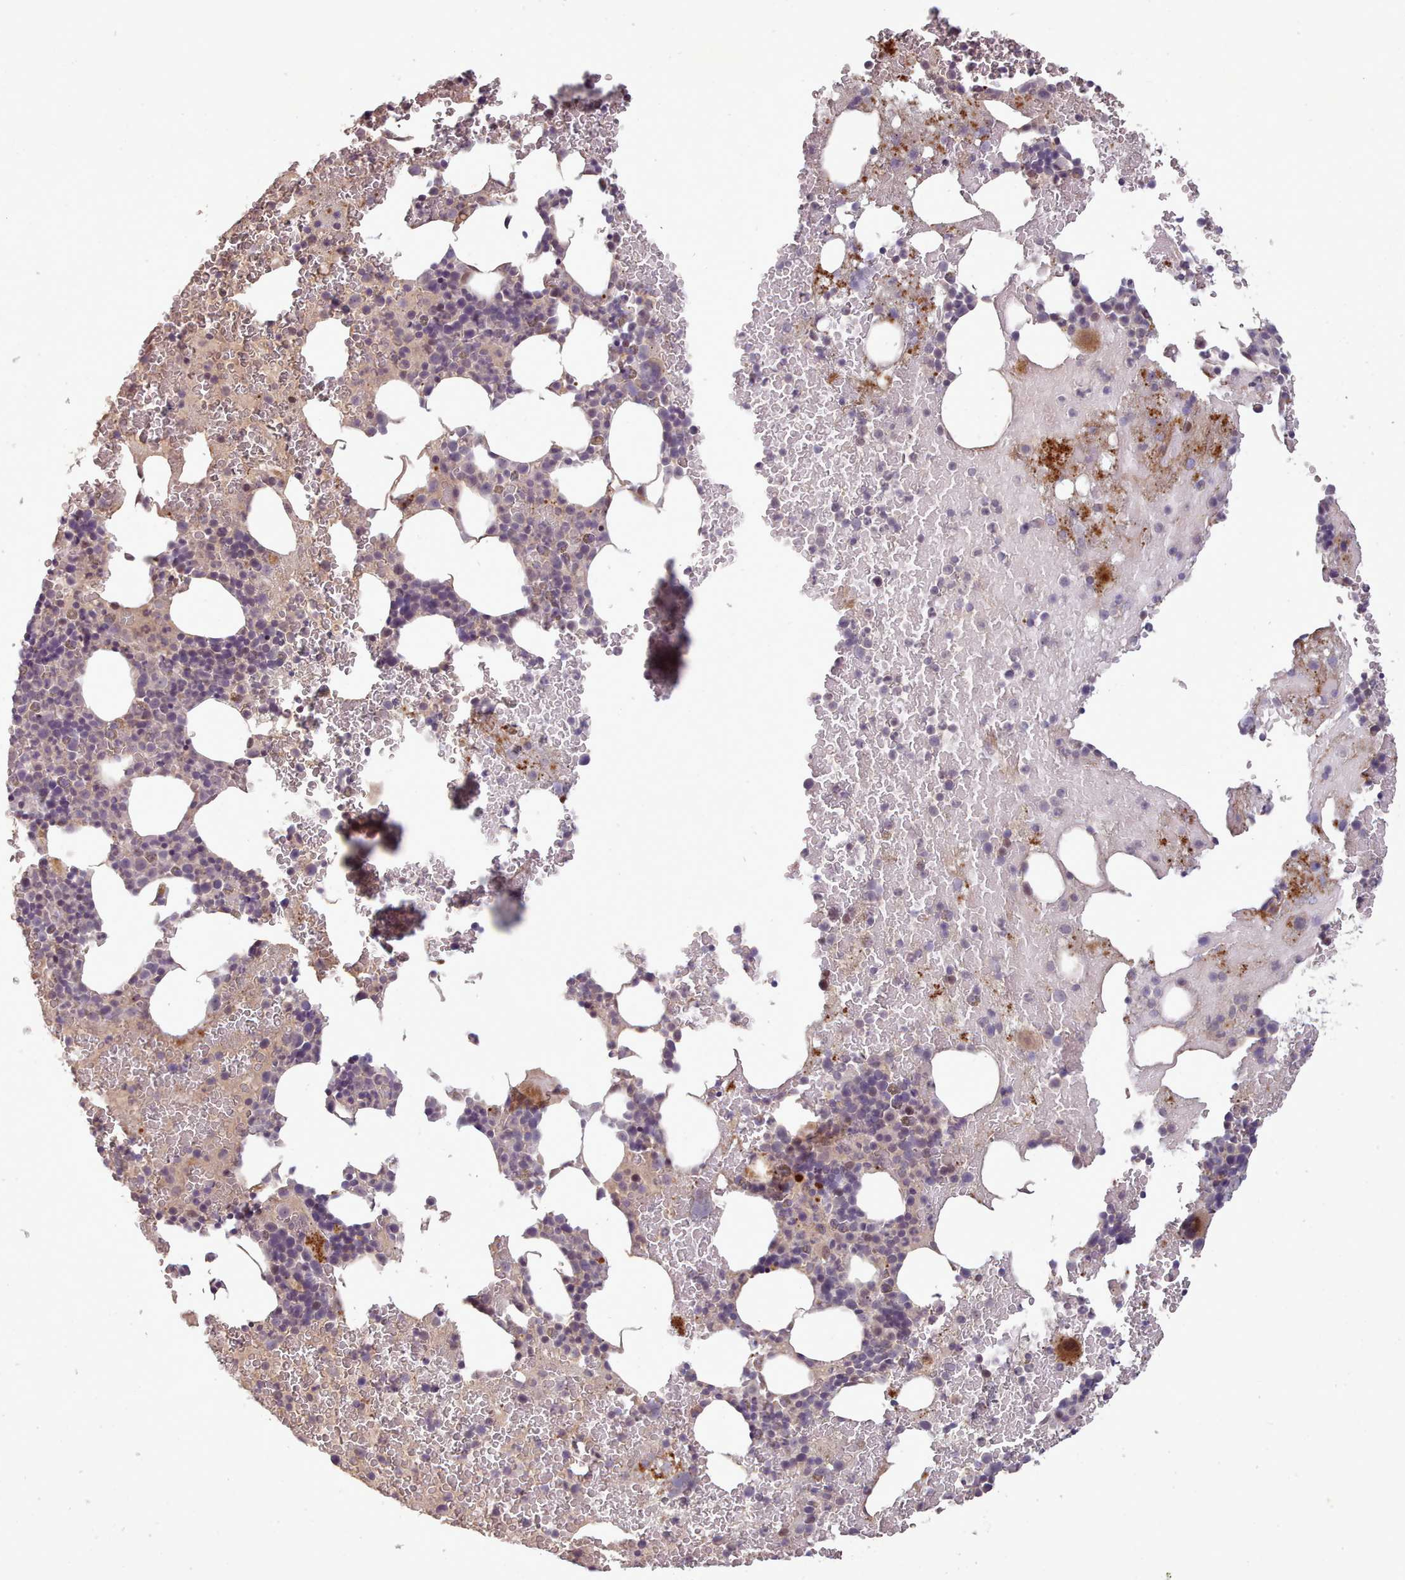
{"staining": {"intensity": "strong", "quantity": "<25%", "location": "cytoplasmic/membranous"}, "tissue": "bone marrow", "cell_type": "Hematopoietic cells", "image_type": "normal", "snomed": [{"axis": "morphology", "description": "Normal tissue, NOS"}, {"axis": "topography", "description": "Bone marrow"}], "caption": "This photomicrograph exhibits immunohistochemistry staining of unremarkable bone marrow, with medium strong cytoplasmic/membranous positivity in approximately <25% of hematopoietic cells.", "gene": "LEFTY1", "patient": {"sex": "male", "age": 26}}